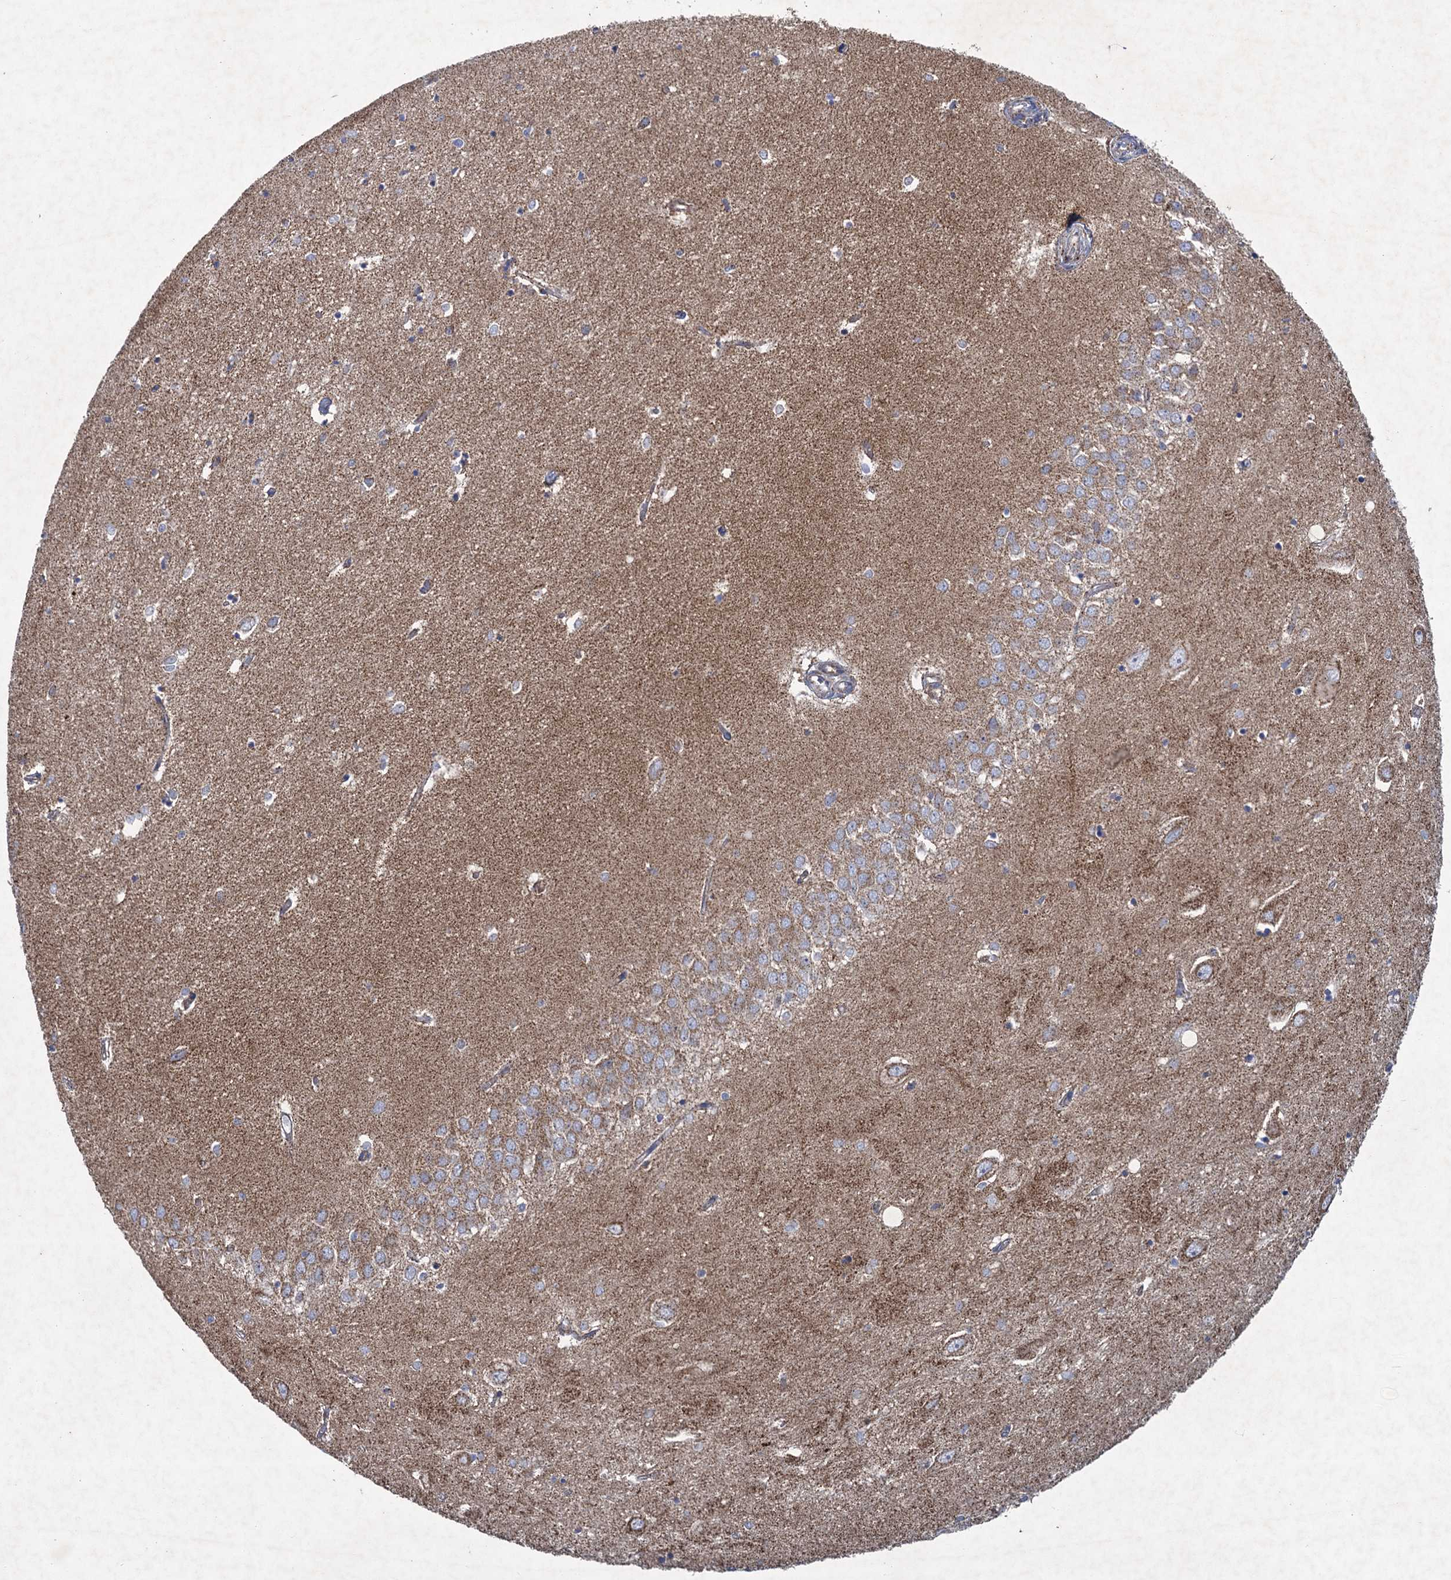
{"staining": {"intensity": "weak", "quantity": "<25%", "location": "cytoplasmic/membranous"}, "tissue": "hippocampus", "cell_type": "Glial cells", "image_type": "normal", "snomed": [{"axis": "morphology", "description": "Normal tissue, NOS"}, {"axis": "topography", "description": "Hippocampus"}], "caption": "The photomicrograph displays no significant expression in glial cells of hippocampus. (Stains: DAB immunohistochemistry (IHC) with hematoxylin counter stain, Microscopy: brightfield microscopy at high magnification).", "gene": "GTPBP3", "patient": {"sex": "female", "age": 64}}